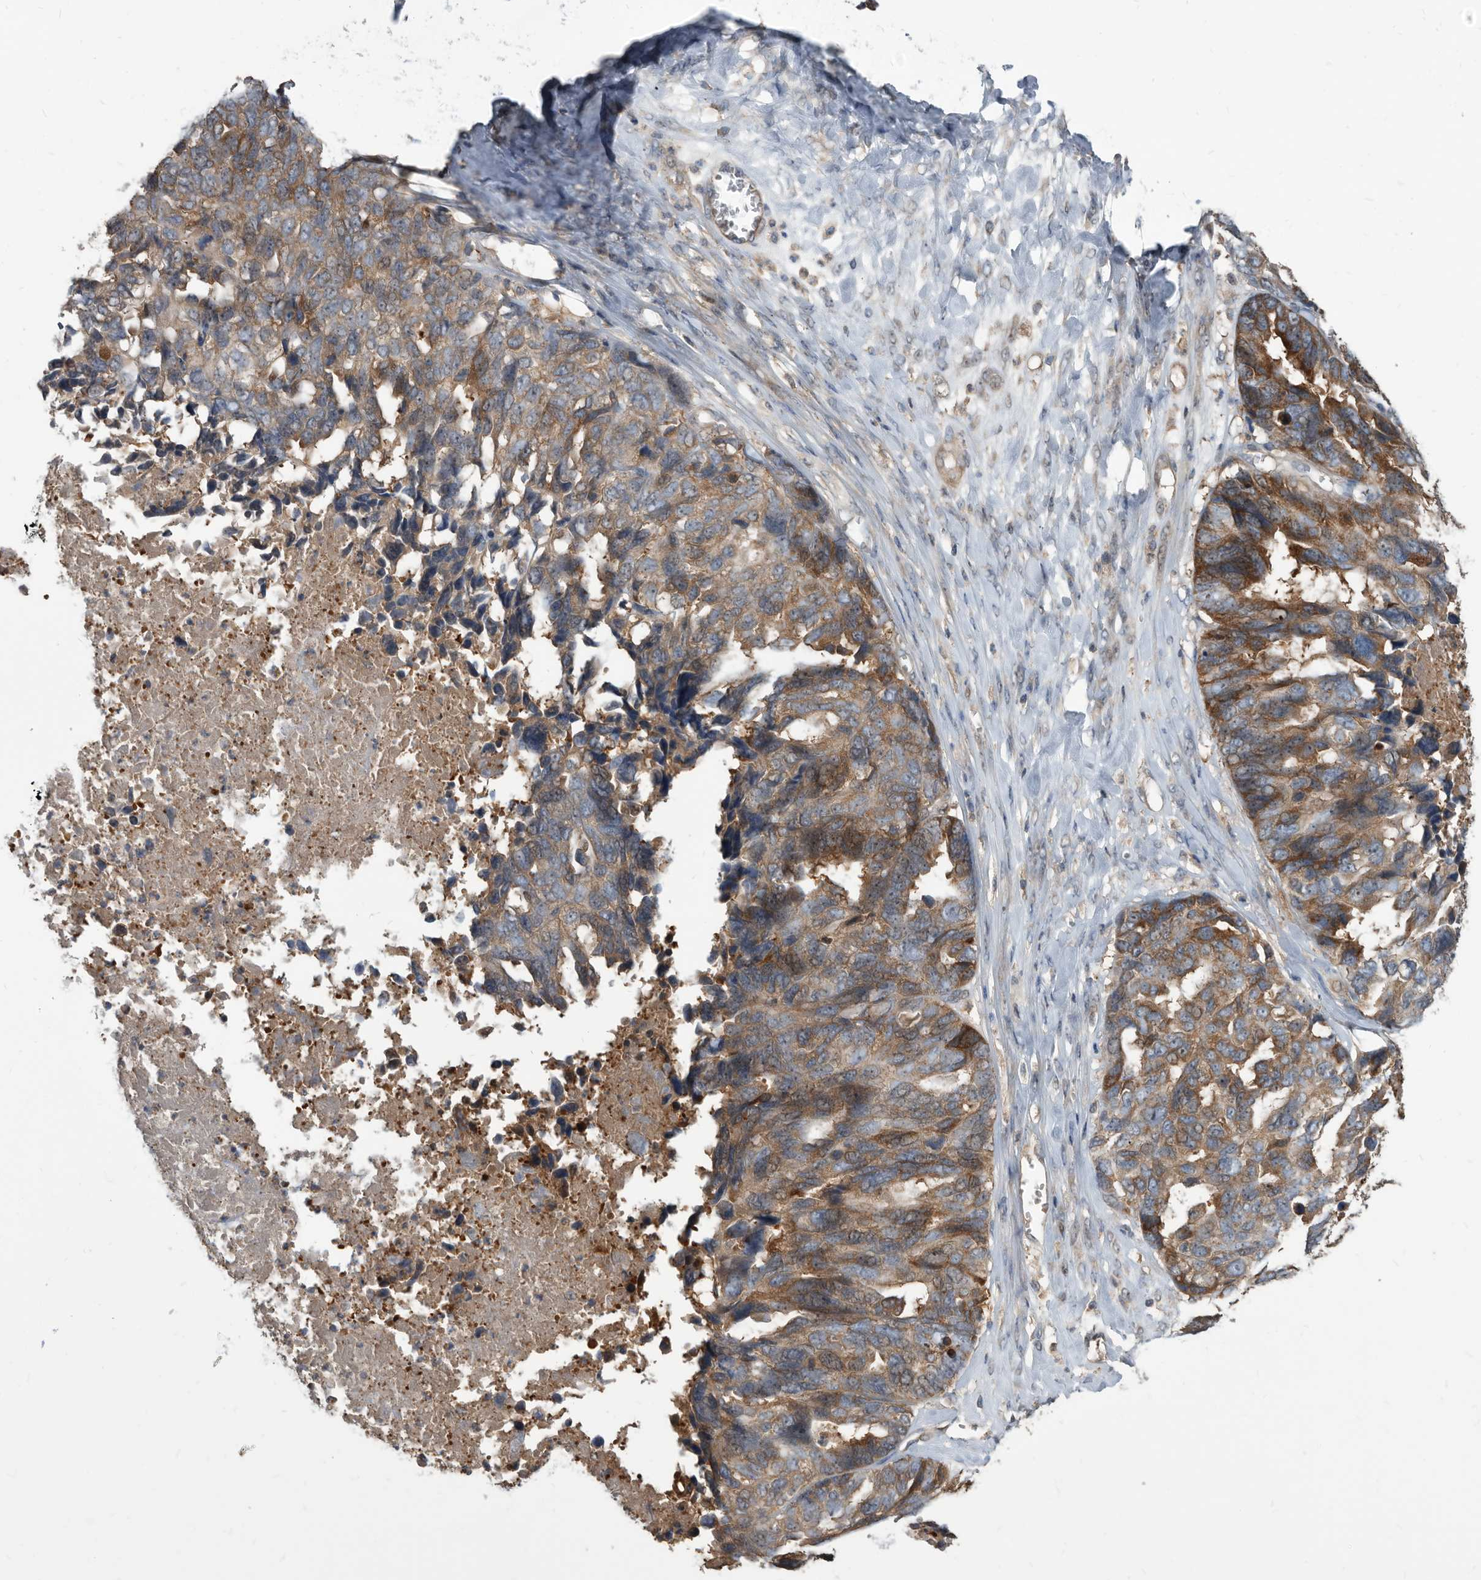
{"staining": {"intensity": "moderate", "quantity": ">75%", "location": "cytoplasmic/membranous"}, "tissue": "ovarian cancer", "cell_type": "Tumor cells", "image_type": "cancer", "snomed": [{"axis": "morphology", "description": "Cystadenocarcinoma, serous, NOS"}, {"axis": "topography", "description": "Ovary"}], "caption": "Serous cystadenocarcinoma (ovarian) stained with DAB (3,3'-diaminobenzidine) IHC exhibits medium levels of moderate cytoplasmic/membranous positivity in about >75% of tumor cells.", "gene": "APEH", "patient": {"sex": "female", "age": 79}}